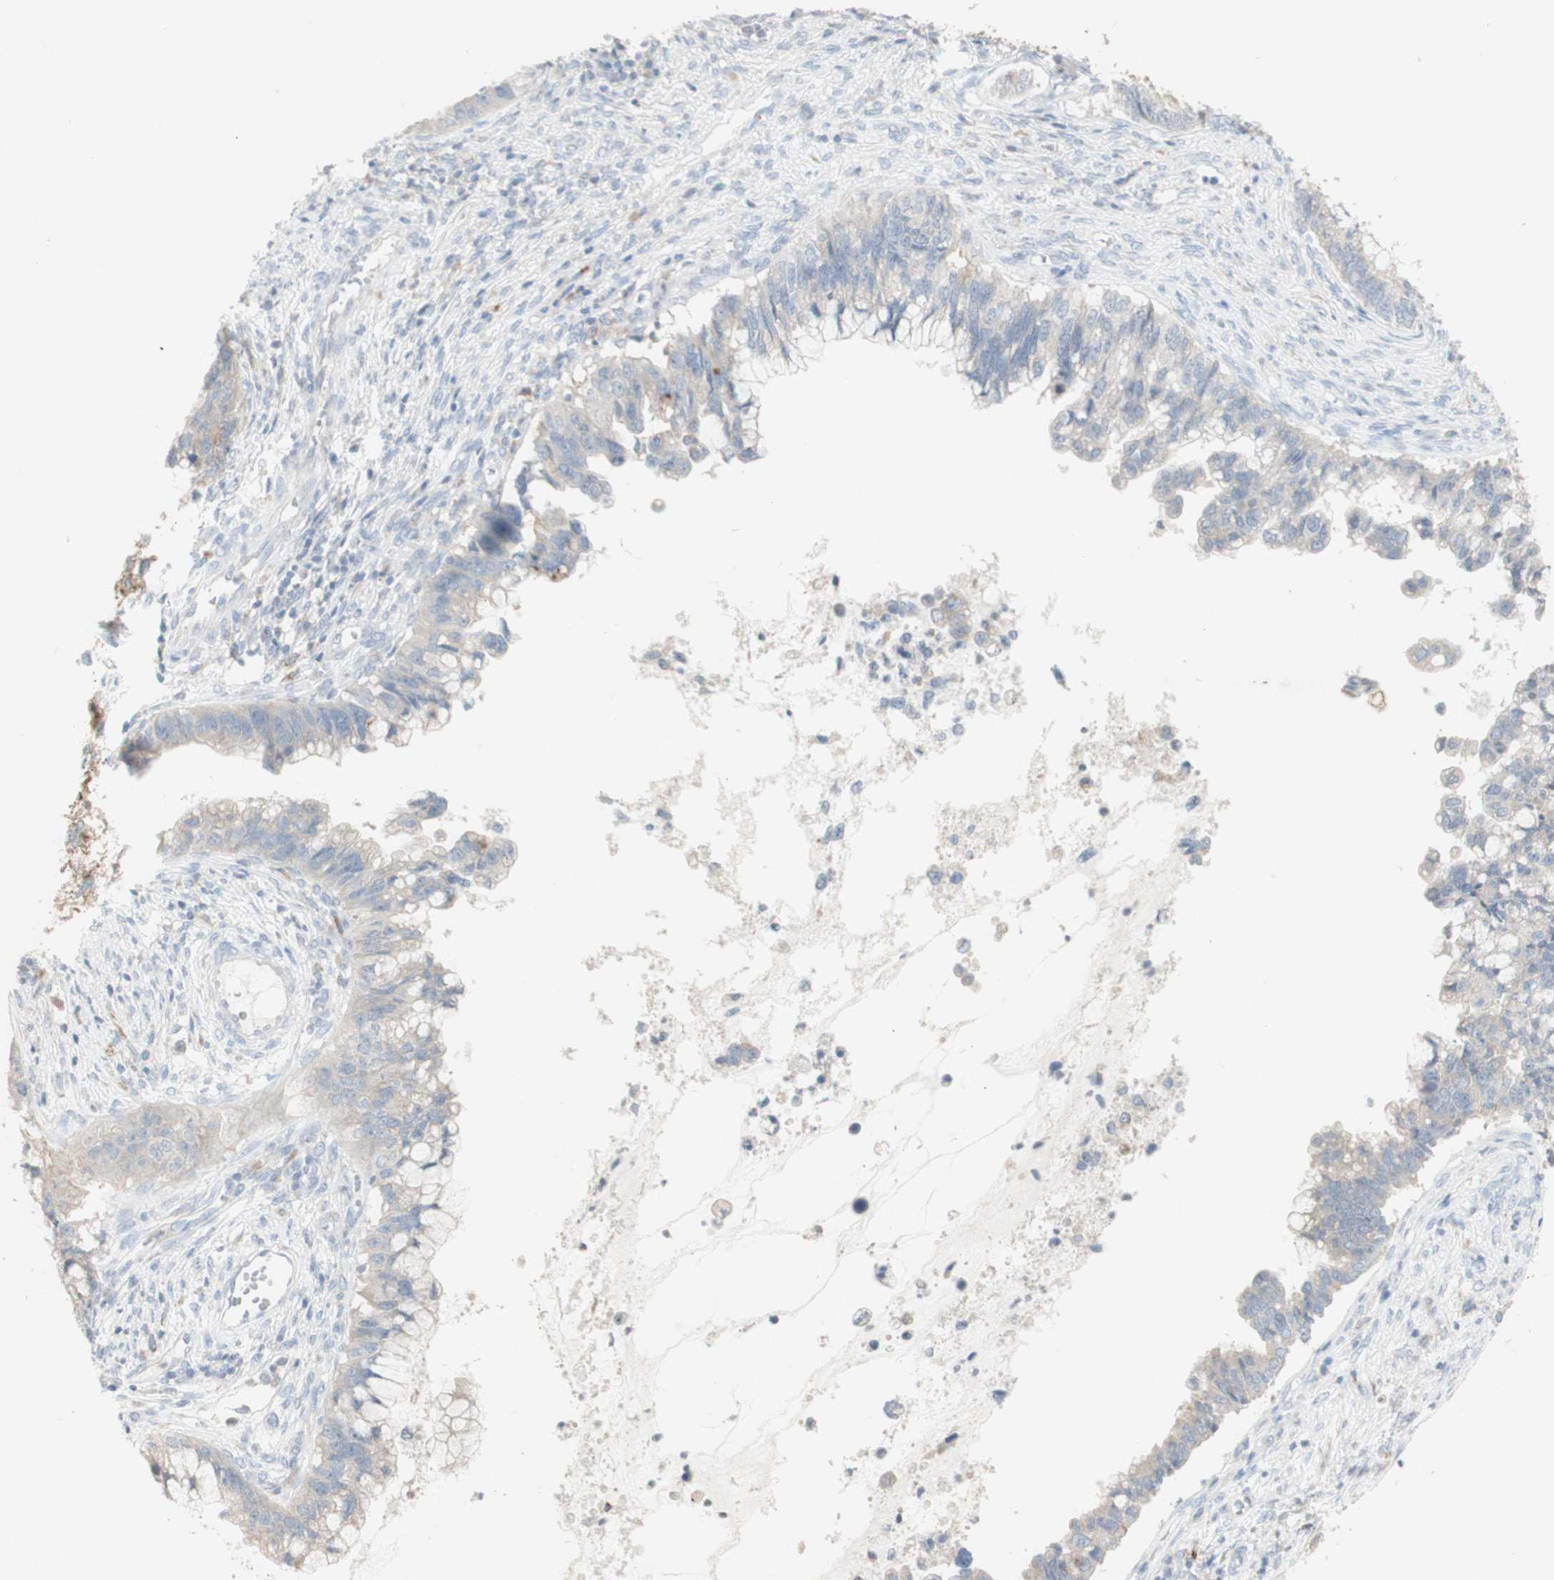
{"staining": {"intensity": "weak", "quantity": "<25%", "location": "cytoplasmic/membranous"}, "tissue": "cervical cancer", "cell_type": "Tumor cells", "image_type": "cancer", "snomed": [{"axis": "morphology", "description": "Adenocarcinoma, NOS"}, {"axis": "topography", "description": "Cervix"}], "caption": "An immunohistochemistry micrograph of cervical adenocarcinoma is shown. There is no staining in tumor cells of cervical adenocarcinoma.", "gene": "ATP6V1B1", "patient": {"sex": "female", "age": 44}}